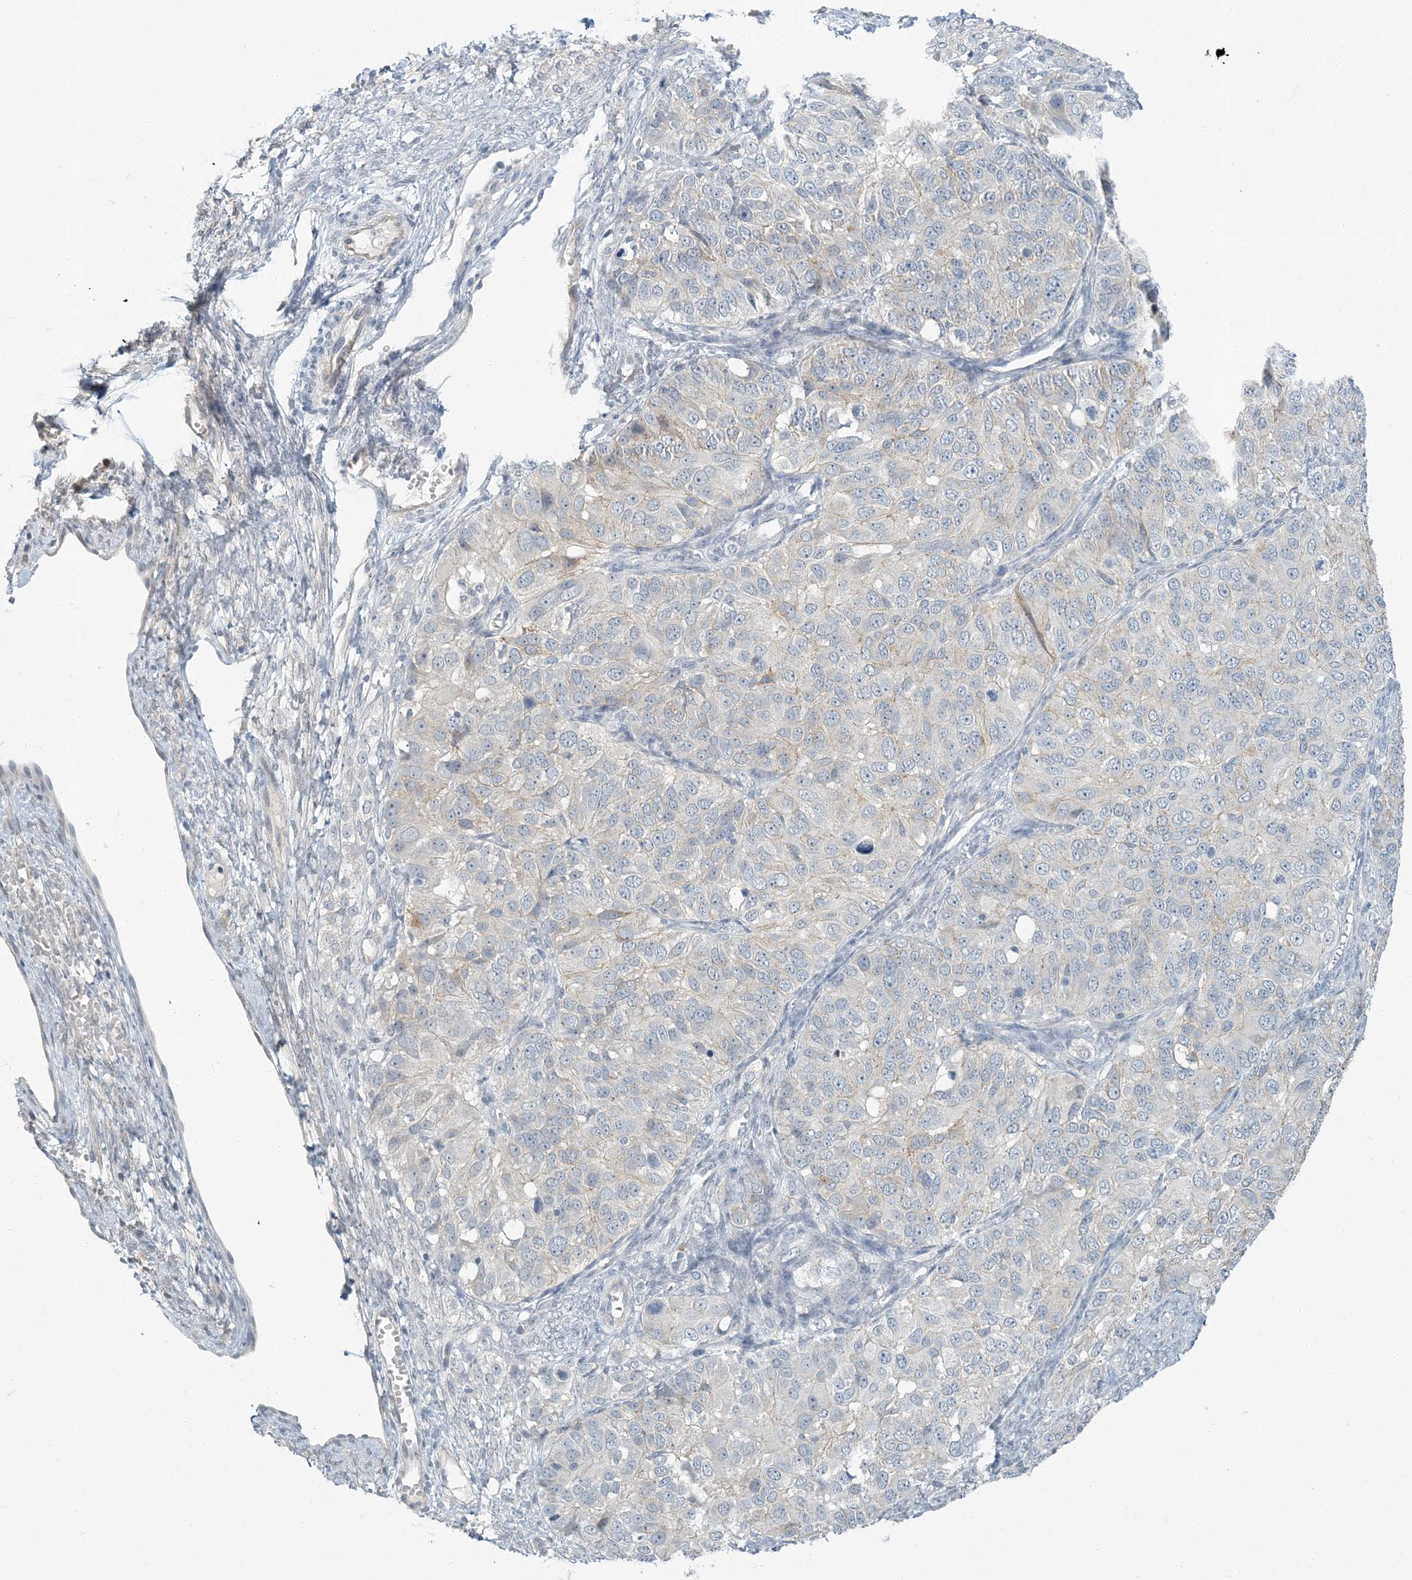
{"staining": {"intensity": "weak", "quantity": "<25%", "location": "cytoplasmic/membranous"}, "tissue": "ovarian cancer", "cell_type": "Tumor cells", "image_type": "cancer", "snomed": [{"axis": "morphology", "description": "Carcinoma, endometroid"}, {"axis": "topography", "description": "Ovary"}], "caption": "The immunohistochemistry micrograph has no significant positivity in tumor cells of ovarian cancer tissue.", "gene": "EPHA4", "patient": {"sex": "female", "age": 51}}